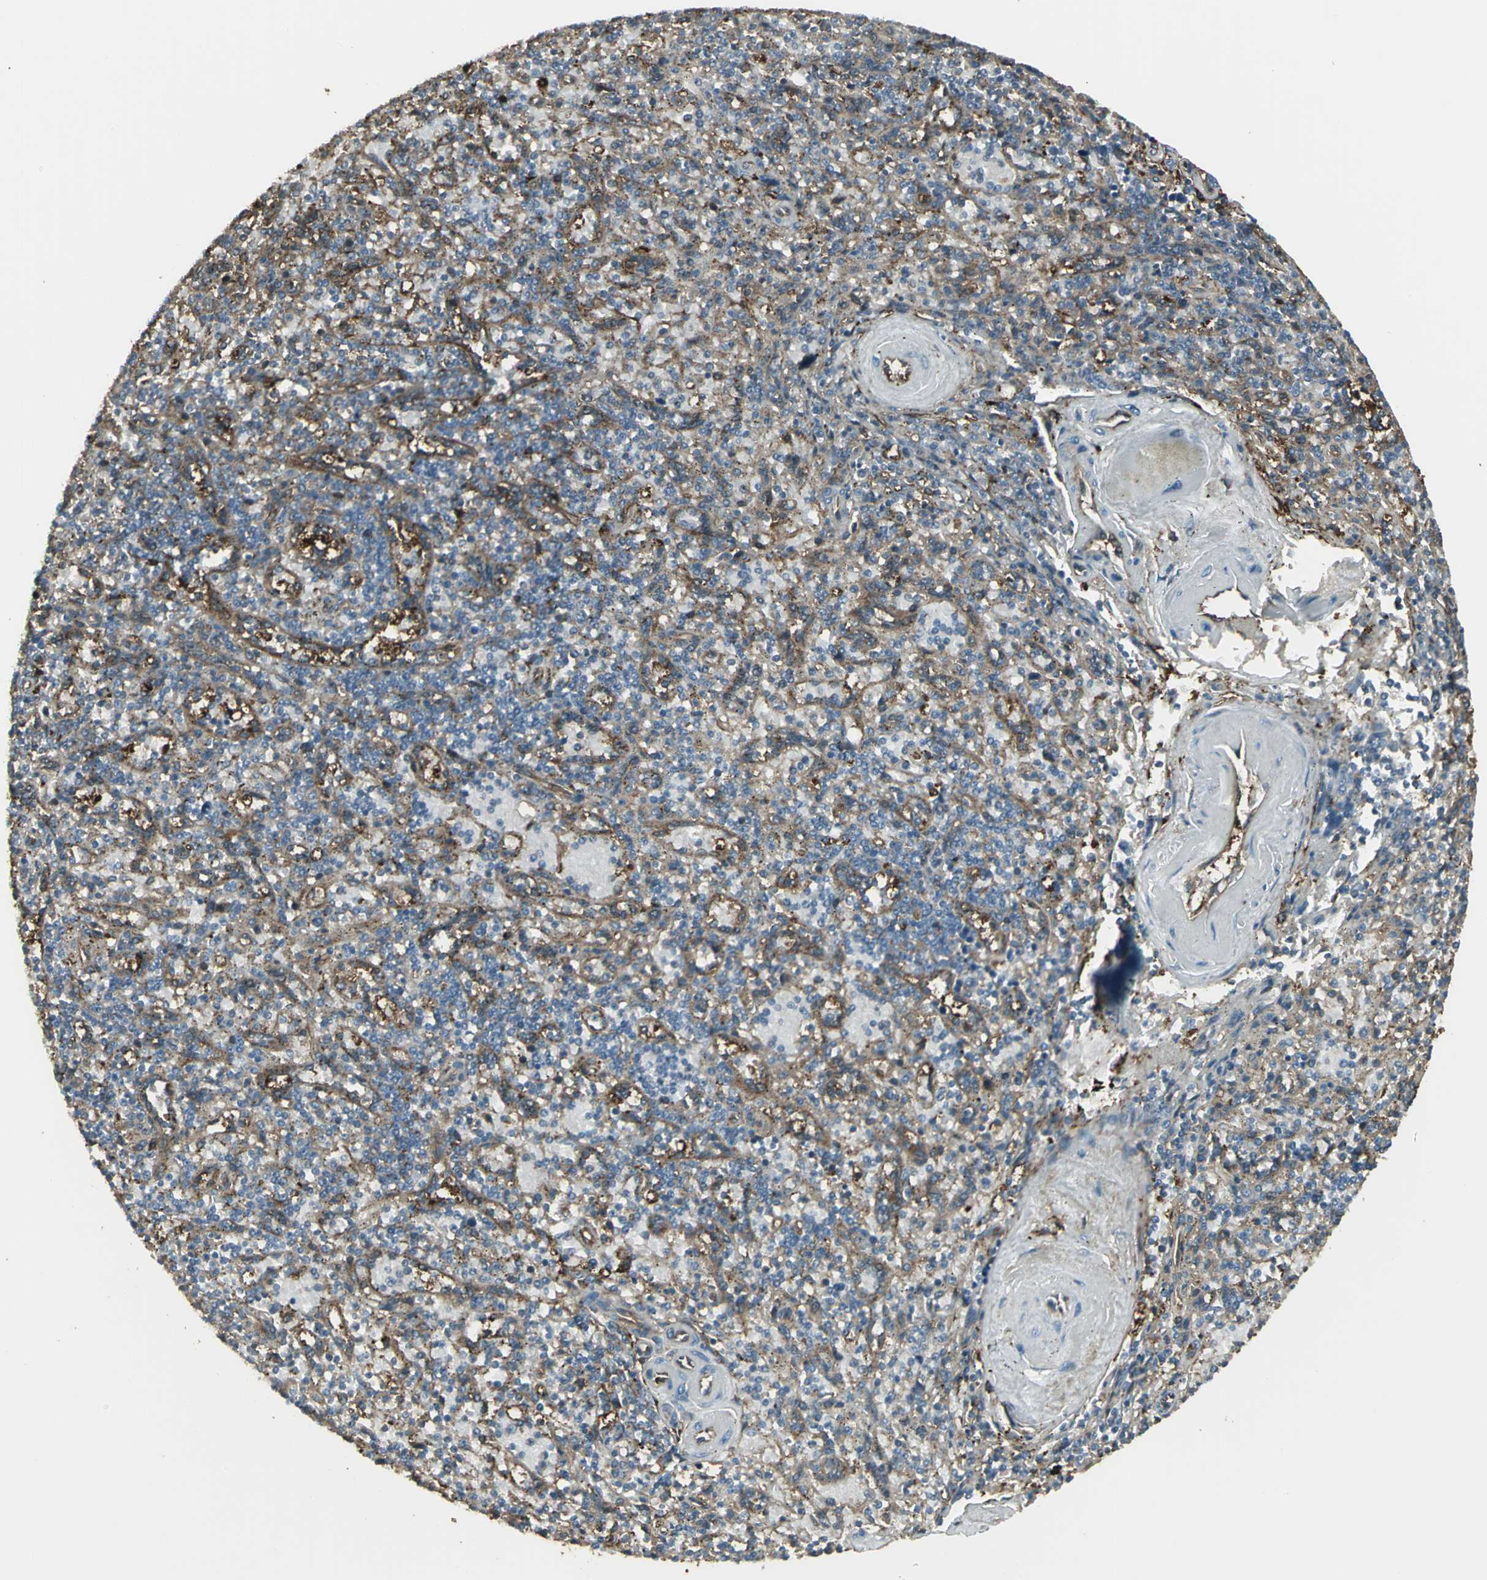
{"staining": {"intensity": "moderate", "quantity": "25%-75%", "location": "cytoplasmic/membranous"}, "tissue": "lymphoma", "cell_type": "Tumor cells", "image_type": "cancer", "snomed": [{"axis": "morphology", "description": "Malignant lymphoma, non-Hodgkin's type, Low grade"}, {"axis": "topography", "description": "Spleen"}], "caption": "This photomicrograph shows IHC staining of human lymphoma, with medium moderate cytoplasmic/membranous positivity in about 25%-75% of tumor cells.", "gene": "PRXL2B", "patient": {"sex": "male", "age": 73}}